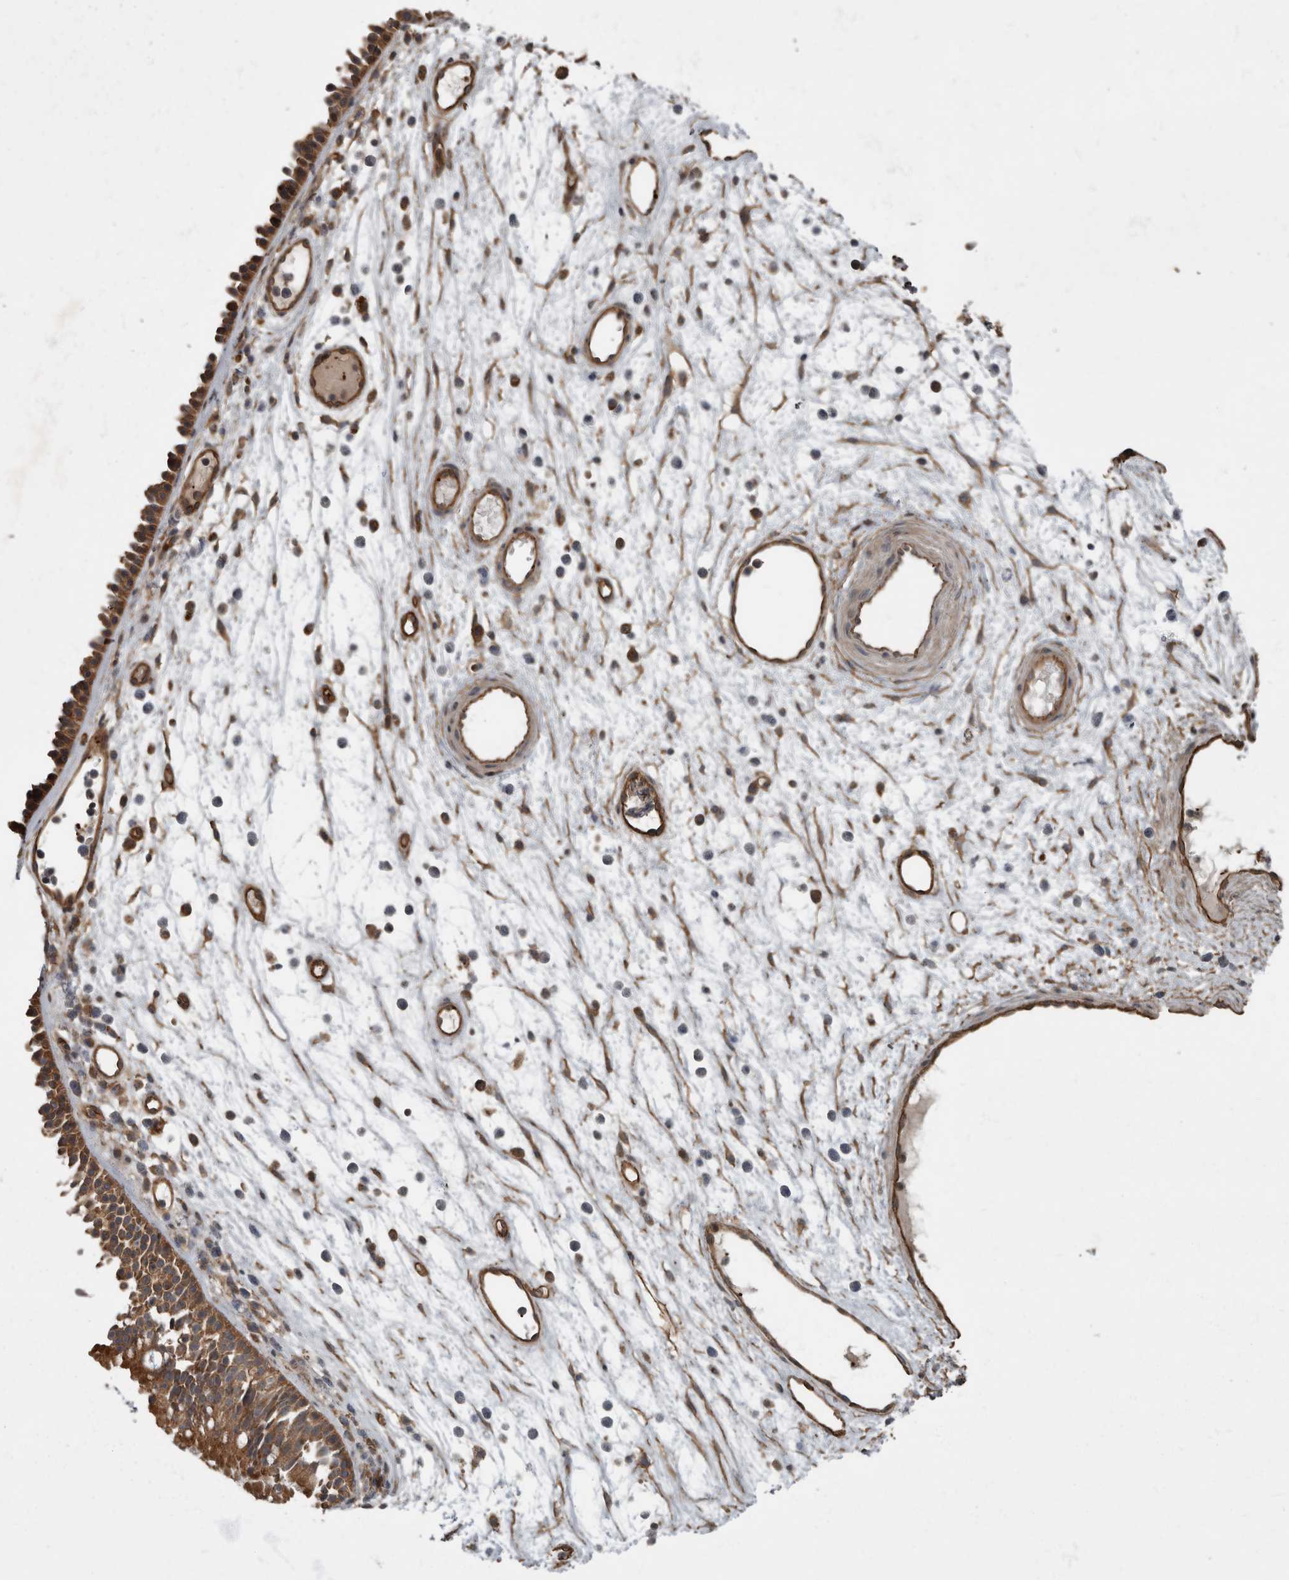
{"staining": {"intensity": "moderate", "quantity": ">75%", "location": "cytoplasmic/membranous"}, "tissue": "nasopharynx", "cell_type": "Respiratory epithelial cells", "image_type": "normal", "snomed": [{"axis": "morphology", "description": "Normal tissue, NOS"}, {"axis": "morphology", "description": "Inflammation, NOS"}, {"axis": "morphology", "description": "Malignant melanoma, Metastatic site"}, {"axis": "topography", "description": "Nasopharynx"}], "caption": "This image exhibits IHC staining of benign nasopharynx, with medium moderate cytoplasmic/membranous expression in about >75% of respiratory epithelial cells.", "gene": "VEGFD", "patient": {"sex": "male", "age": 70}}